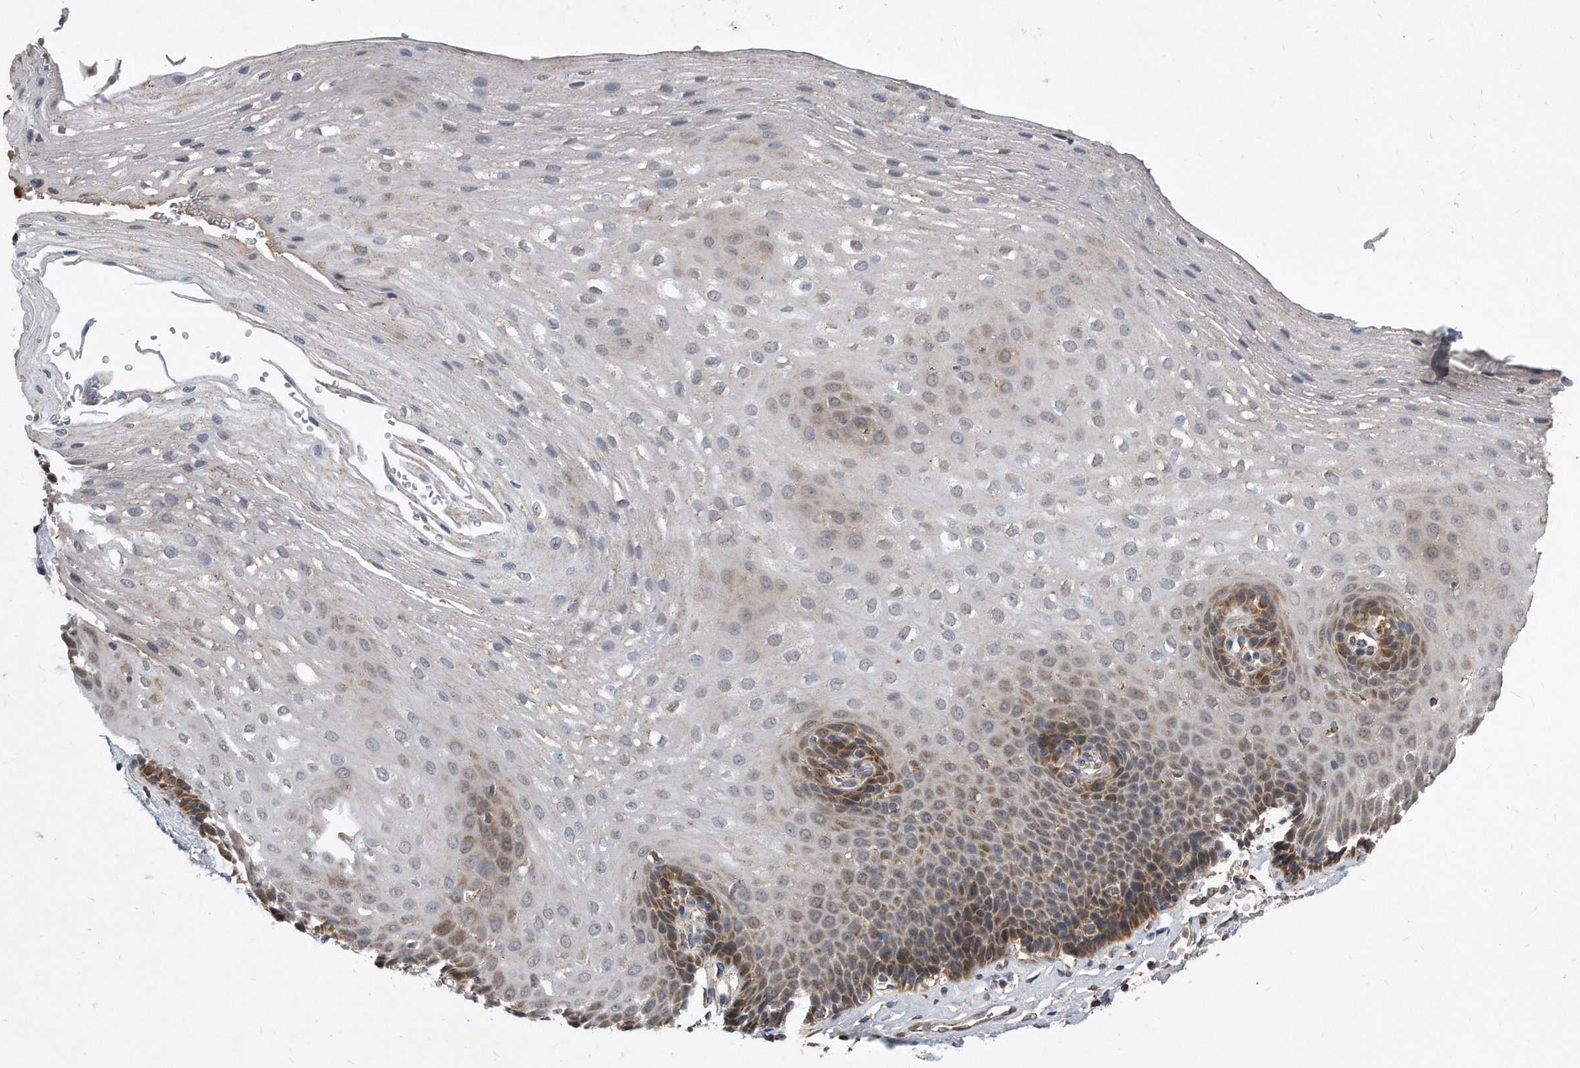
{"staining": {"intensity": "moderate", "quantity": ">75%", "location": "cytoplasmic/membranous"}, "tissue": "esophagus", "cell_type": "Squamous epithelial cells", "image_type": "normal", "snomed": [{"axis": "morphology", "description": "Normal tissue, NOS"}, {"axis": "topography", "description": "Esophagus"}], "caption": "Approximately >75% of squamous epithelial cells in benign esophagus exhibit moderate cytoplasmic/membranous protein expression as visualized by brown immunohistochemical staining.", "gene": "SOBP", "patient": {"sex": "female", "age": 66}}